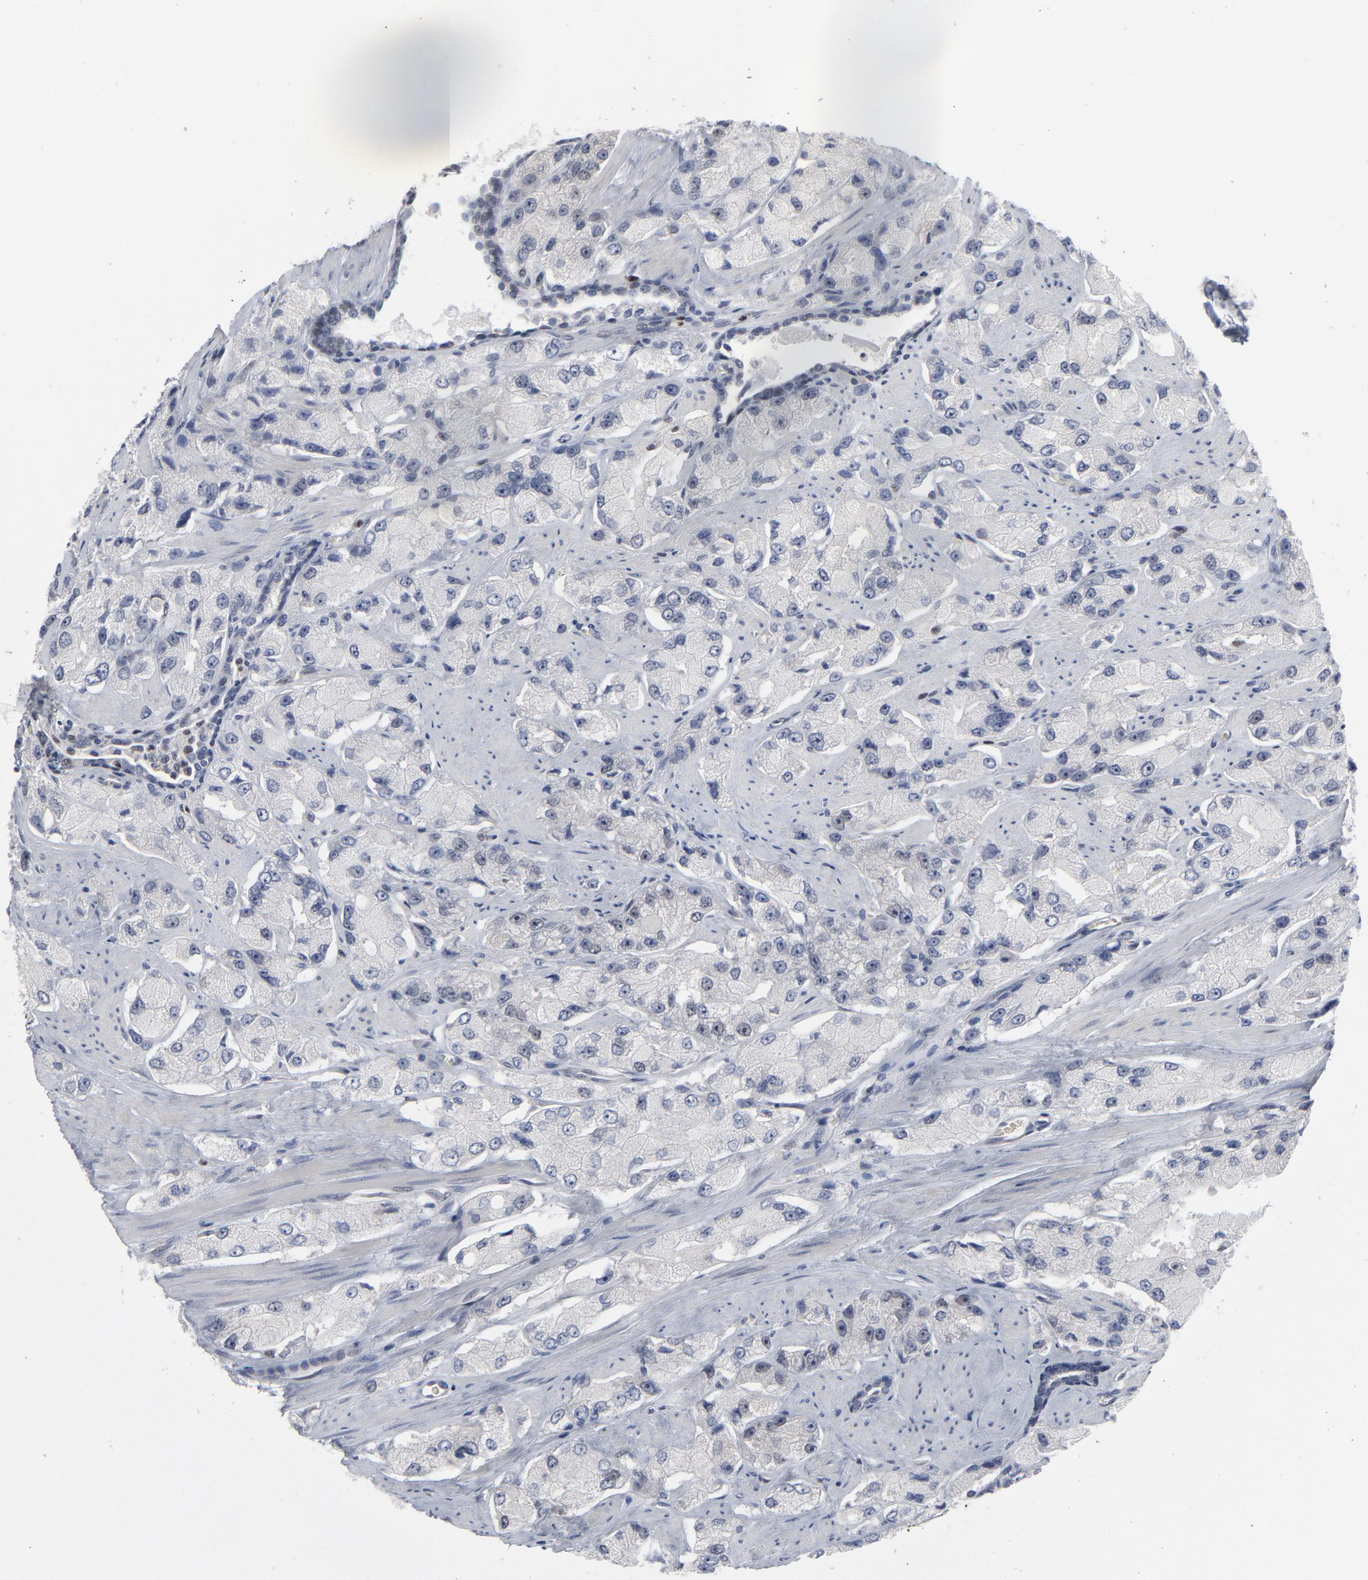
{"staining": {"intensity": "negative", "quantity": "none", "location": "none"}, "tissue": "prostate cancer", "cell_type": "Tumor cells", "image_type": "cancer", "snomed": [{"axis": "morphology", "description": "Adenocarcinoma, High grade"}, {"axis": "topography", "description": "Prostate"}], "caption": "The image exhibits no significant staining in tumor cells of adenocarcinoma (high-grade) (prostate).", "gene": "FOXN2", "patient": {"sex": "male", "age": 58}}